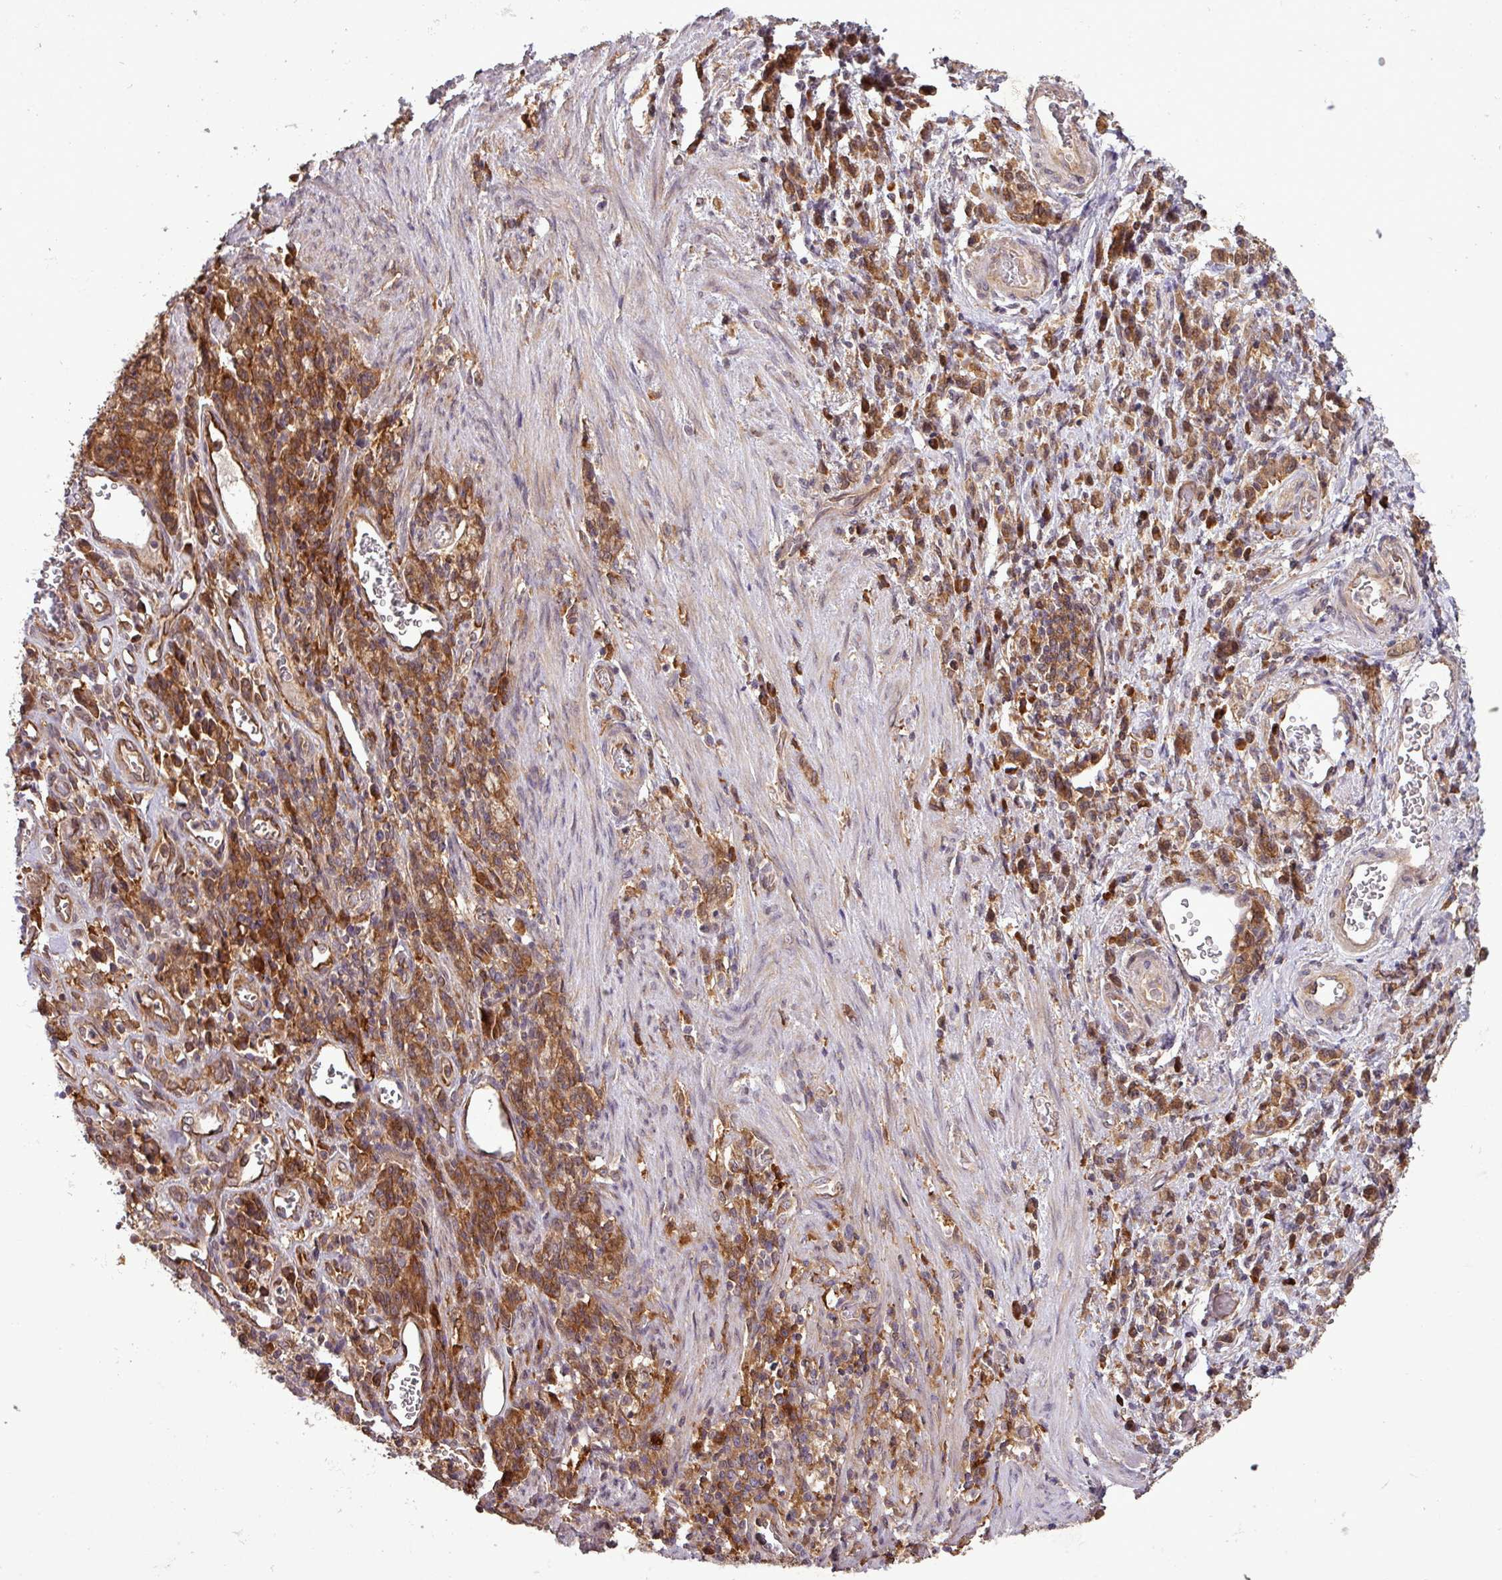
{"staining": {"intensity": "strong", "quantity": ">75%", "location": "cytoplasmic/membranous"}, "tissue": "stomach cancer", "cell_type": "Tumor cells", "image_type": "cancer", "snomed": [{"axis": "morphology", "description": "Adenocarcinoma, NOS"}, {"axis": "topography", "description": "Stomach"}], "caption": "Brown immunohistochemical staining in stomach cancer (adenocarcinoma) demonstrates strong cytoplasmic/membranous staining in about >75% of tumor cells. (DAB (3,3'-diaminobenzidine) IHC with brightfield microscopy, high magnification).", "gene": "SIRPB2", "patient": {"sex": "male", "age": 77}}